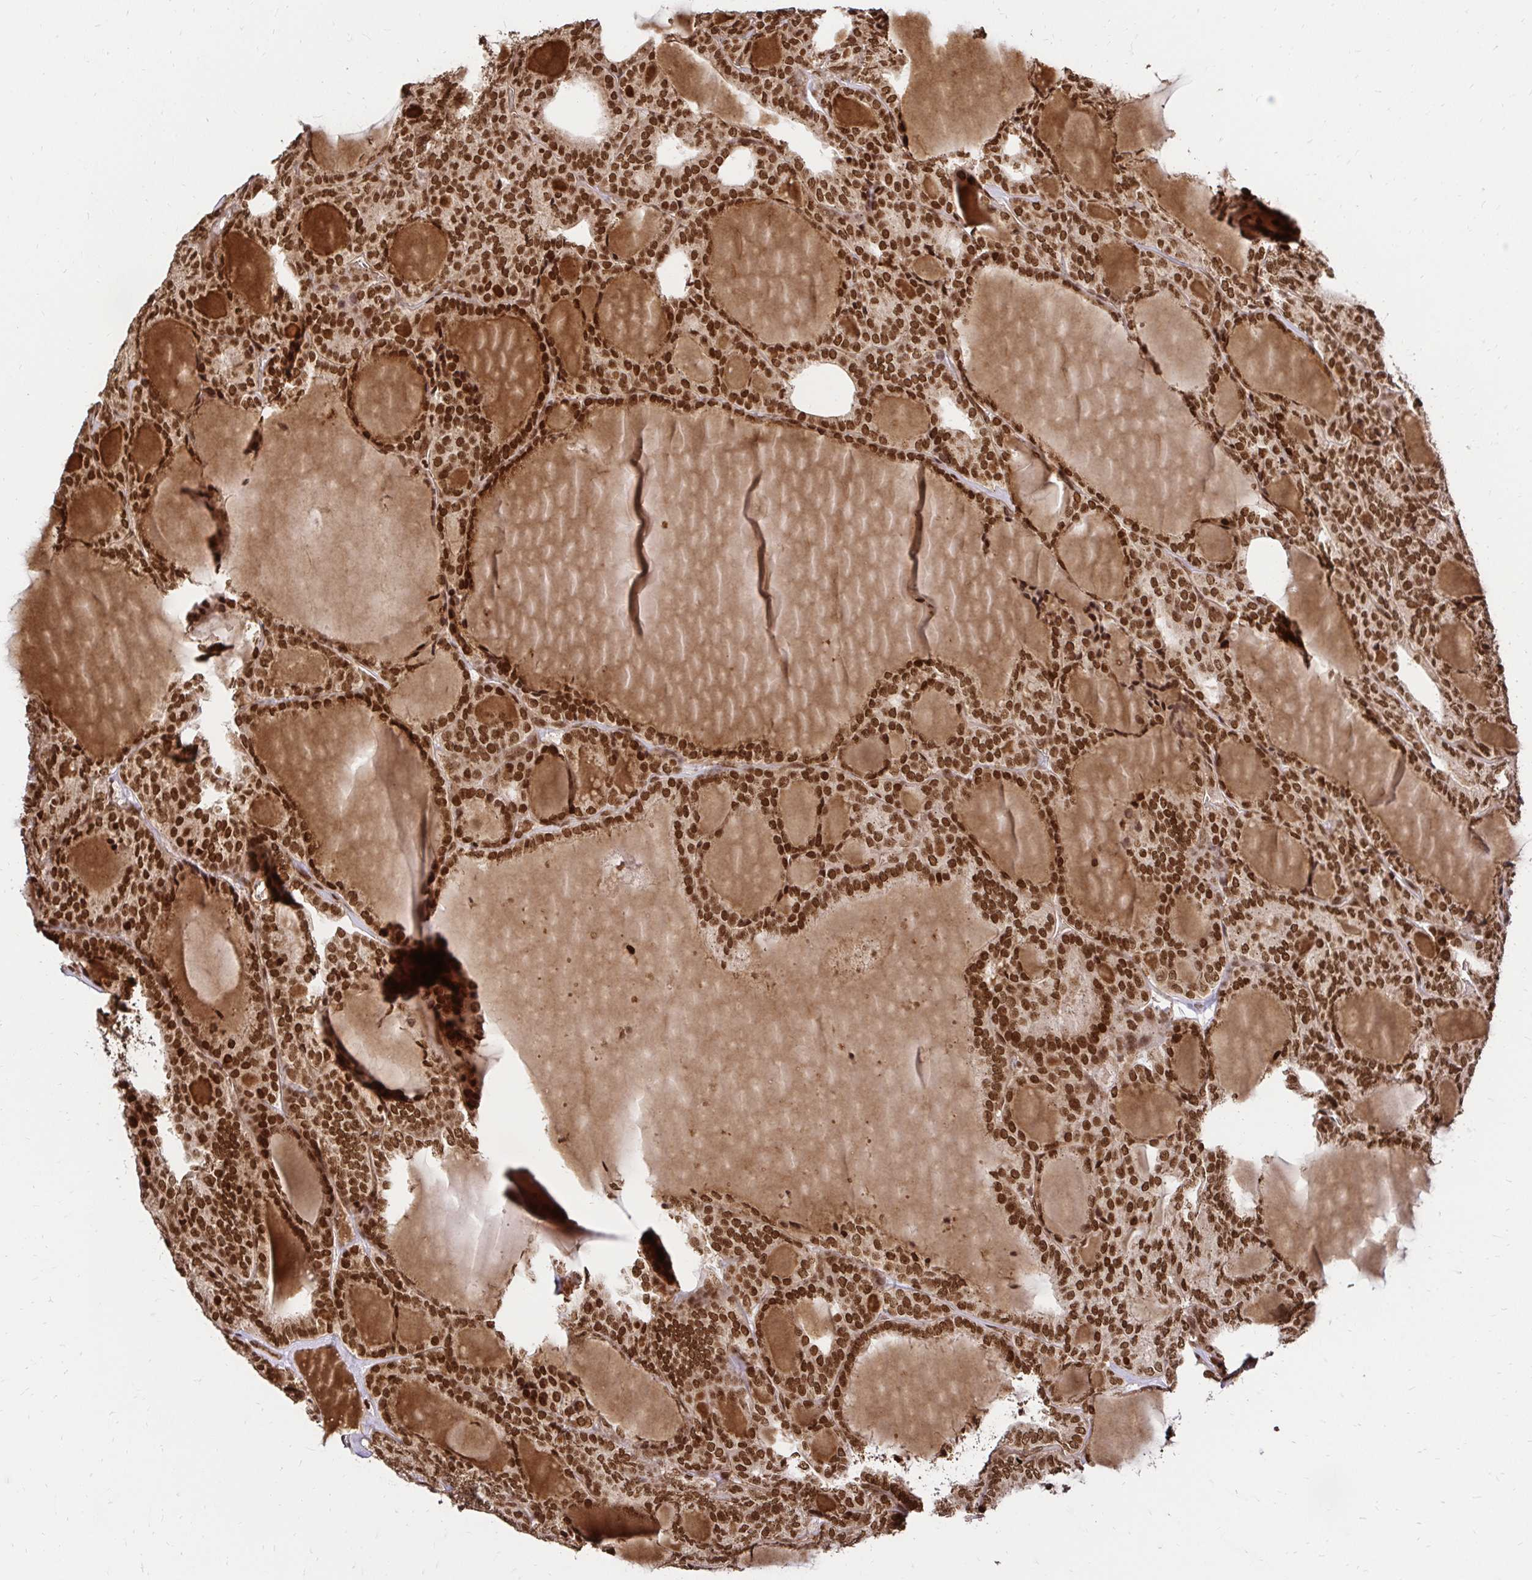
{"staining": {"intensity": "strong", "quantity": ">75%", "location": "nuclear"}, "tissue": "thyroid cancer", "cell_type": "Tumor cells", "image_type": "cancer", "snomed": [{"axis": "morphology", "description": "Follicular adenoma carcinoma, NOS"}, {"axis": "topography", "description": "Thyroid gland"}], "caption": "This image displays IHC staining of human follicular adenoma carcinoma (thyroid), with high strong nuclear positivity in approximately >75% of tumor cells.", "gene": "GLYR1", "patient": {"sex": "male", "age": 74}}